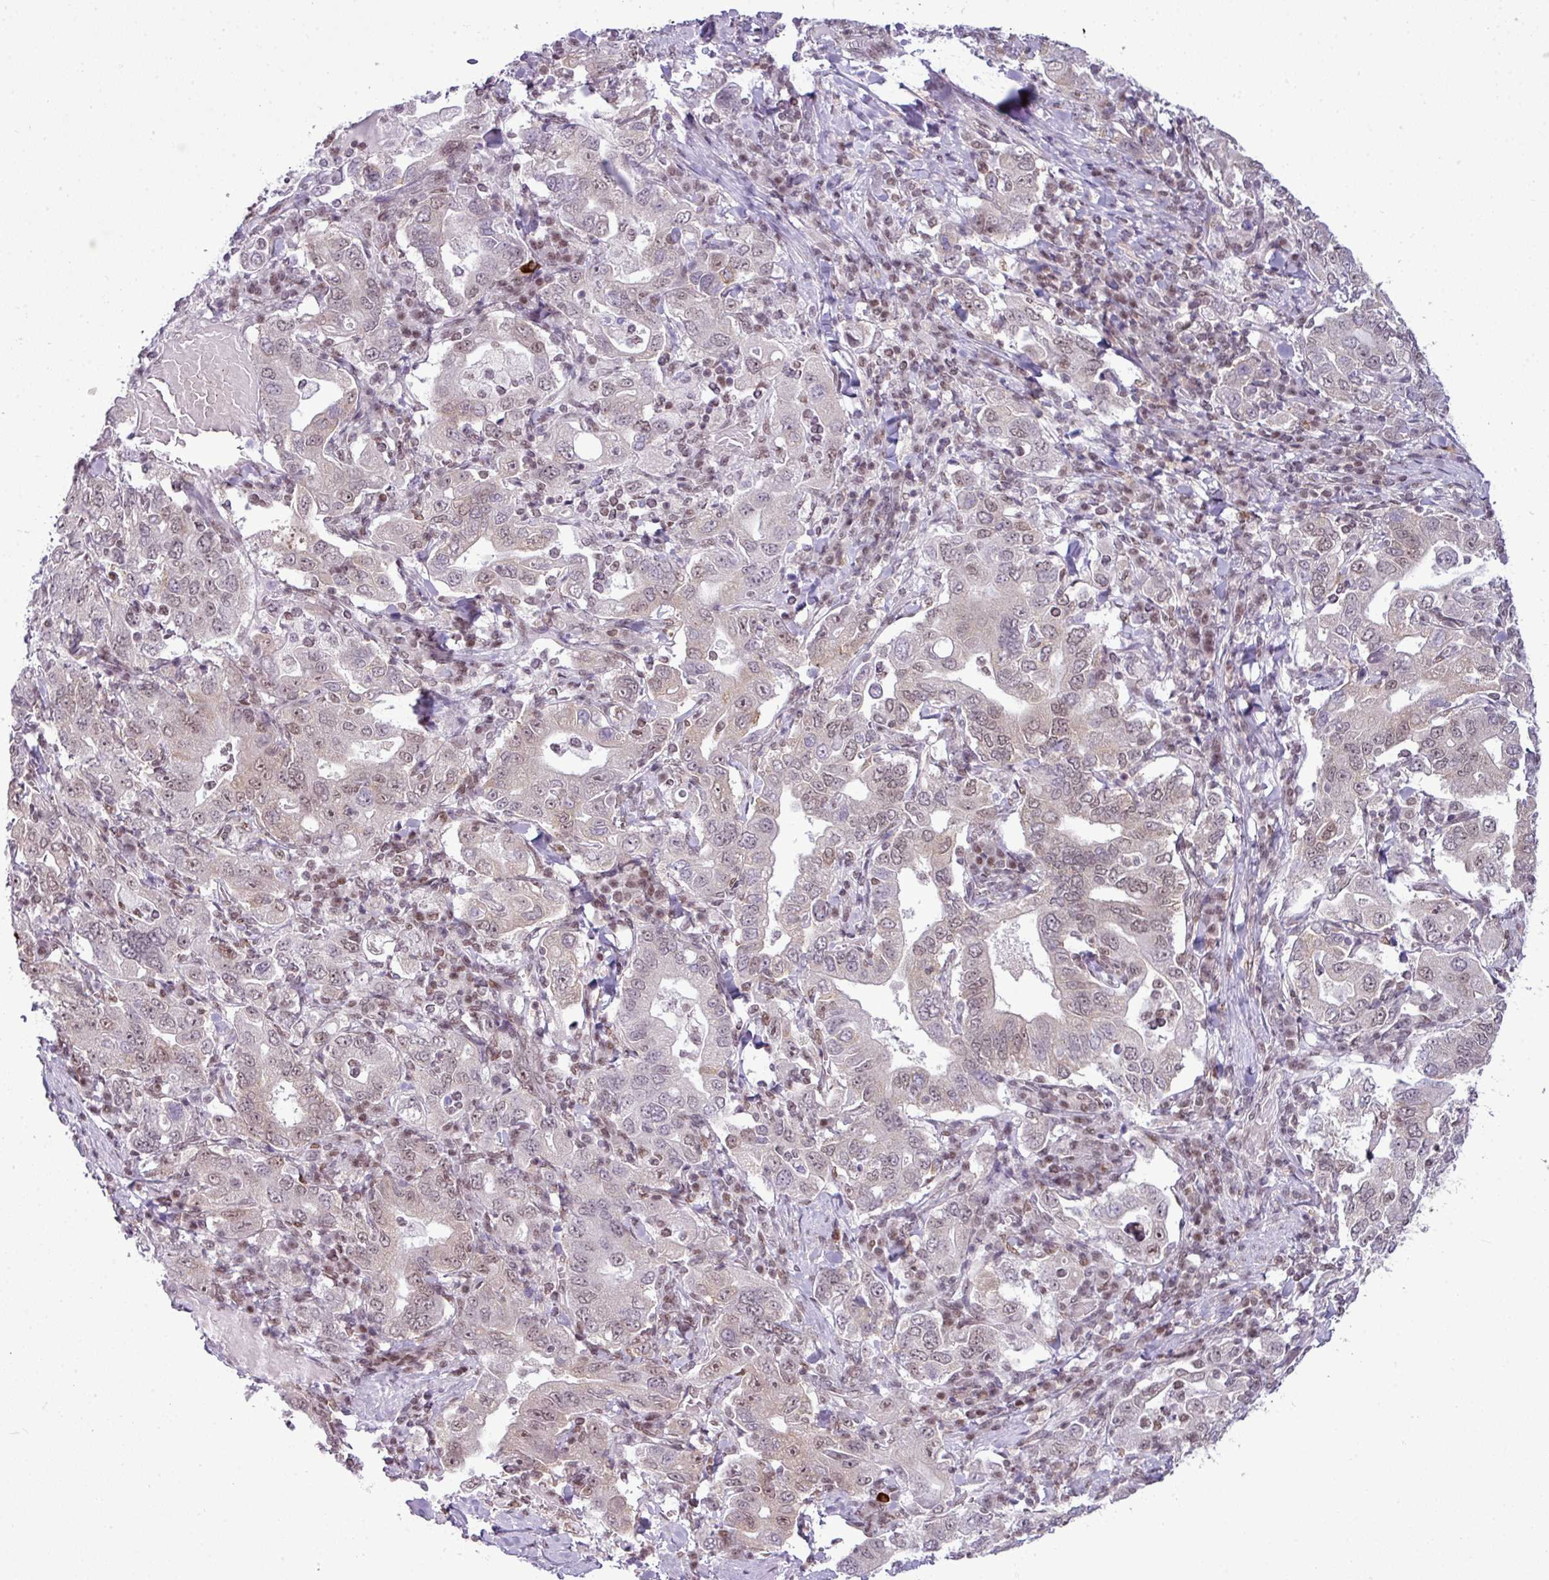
{"staining": {"intensity": "weak", "quantity": "25%-75%", "location": "nuclear"}, "tissue": "stomach cancer", "cell_type": "Tumor cells", "image_type": "cancer", "snomed": [{"axis": "morphology", "description": "Adenocarcinoma, NOS"}, {"axis": "topography", "description": "Stomach, upper"}, {"axis": "topography", "description": "Stomach"}], "caption": "Immunohistochemical staining of human stomach adenocarcinoma shows weak nuclear protein staining in about 25%-75% of tumor cells.", "gene": "ARL6IP4", "patient": {"sex": "male", "age": 62}}